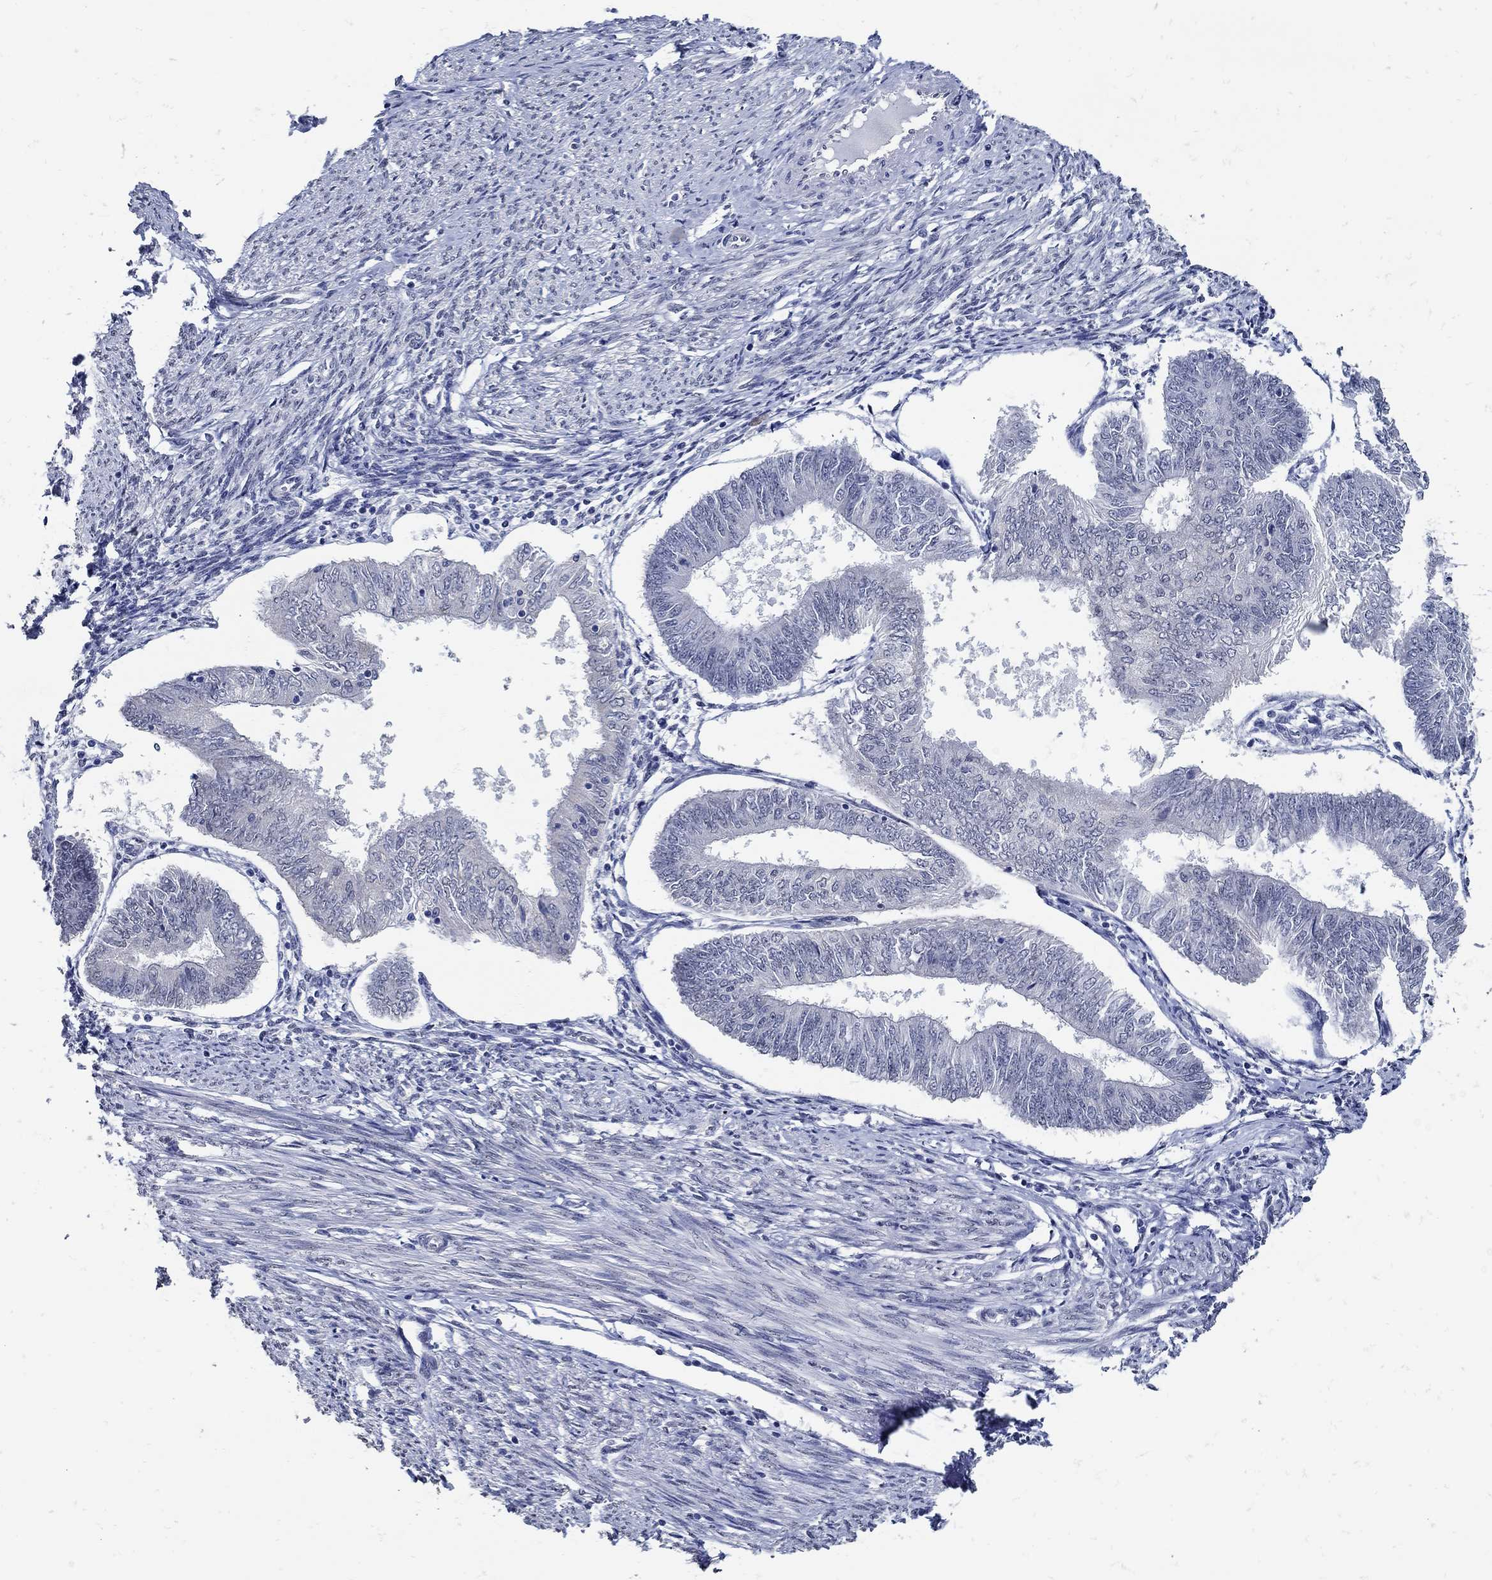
{"staining": {"intensity": "negative", "quantity": "none", "location": "none"}, "tissue": "endometrial cancer", "cell_type": "Tumor cells", "image_type": "cancer", "snomed": [{"axis": "morphology", "description": "Adenocarcinoma, NOS"}, {"axis": "topography", "description": "Endometrium"}], "caption": "Tumor cells are negative for protein expression in human endometrial cancer (adenocarcinoma). (DAB immunohistochemistry with hematoxylin counter stain).", "gene": "KCNN3", "patient": {"sex": "female", "age": 58}}